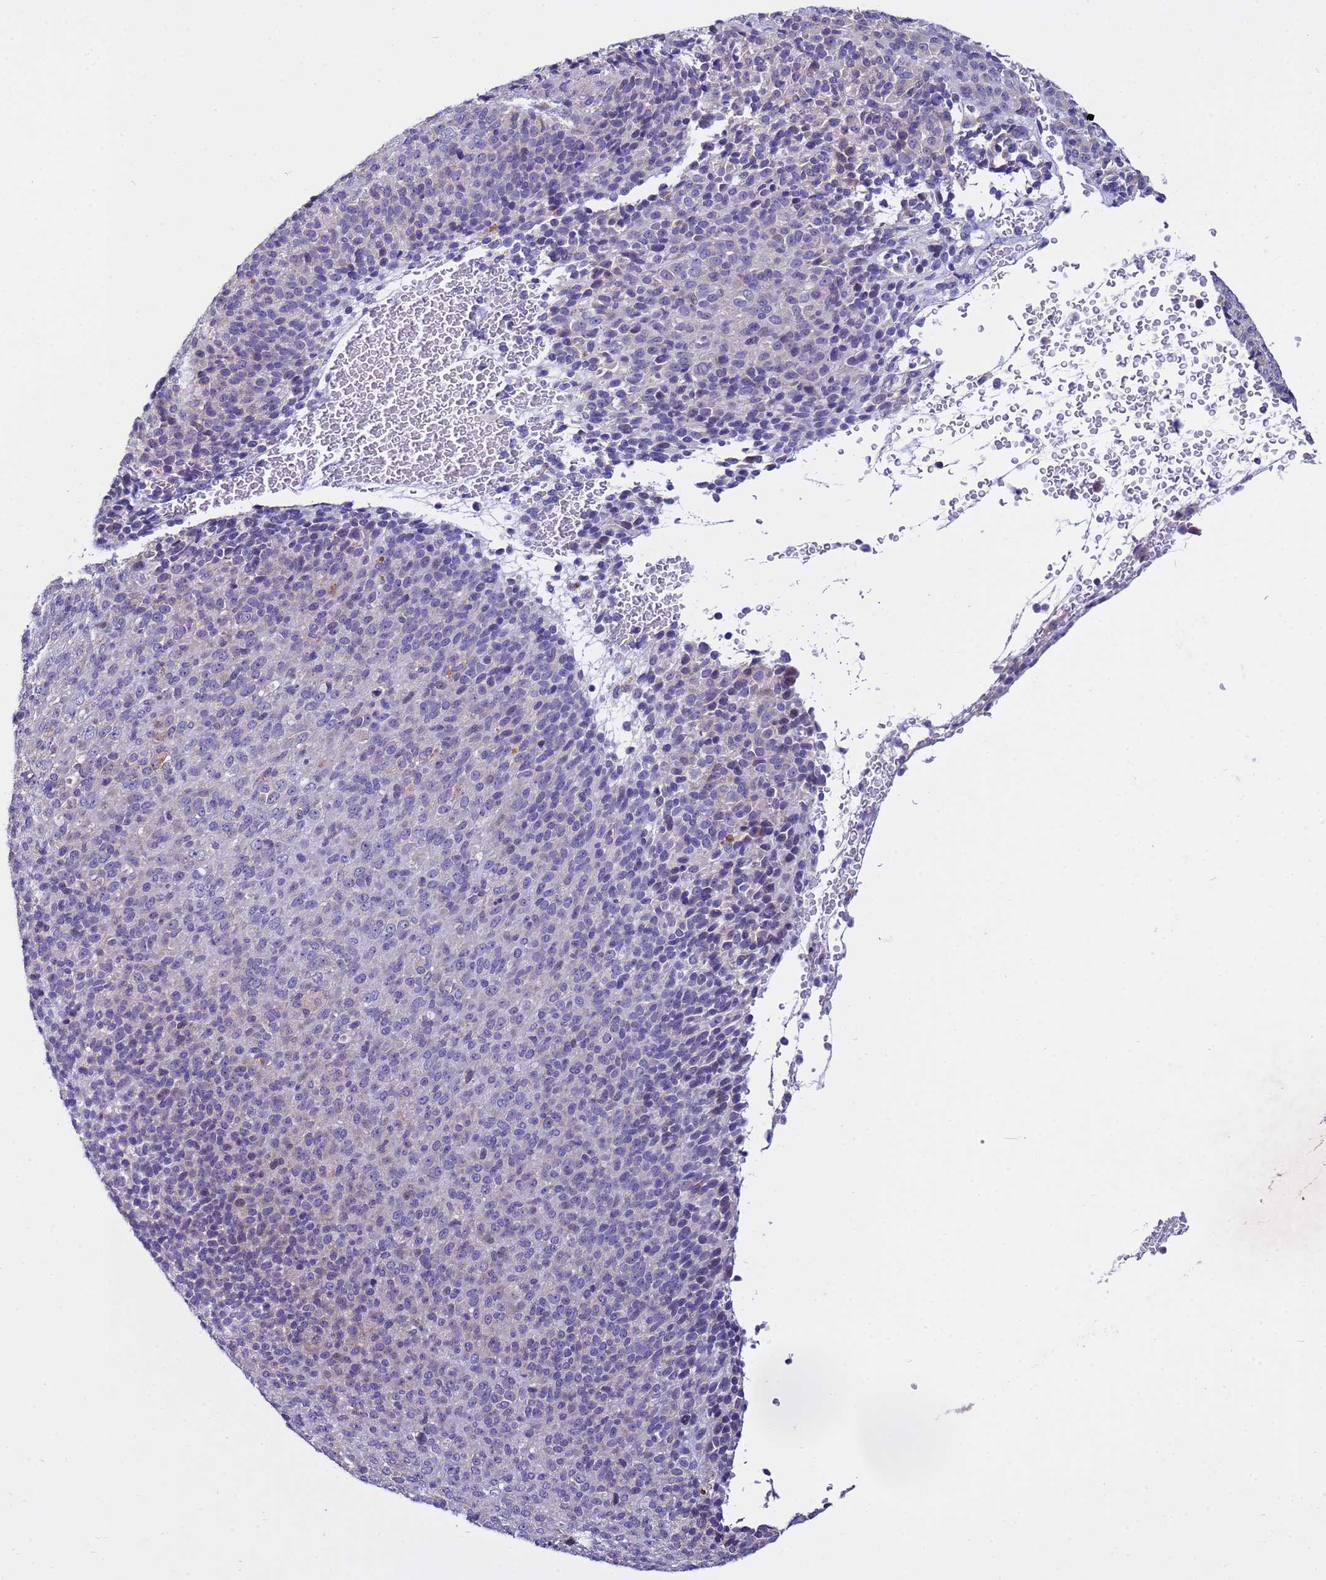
{"staining": {"intensity": "moderate", "quantity": "<25%", "location": "cytoplasmic/membranous"}, "tissue": "melanoma", "cell_type": "Tumor cells", "image_type": "cancer", "snomed": [{"axis": "morphology", "description": "Malignant melanoma, Metastatic site"}, {"axis": "topography", "description": "Brain"}], "caption": "Human malignant melanoma (metastatic site) stained with a protein marker demonstrates moderate staining in tumor cells.", "gene": "IGSF11", "patient": {"sex": "female", "age": 56}}